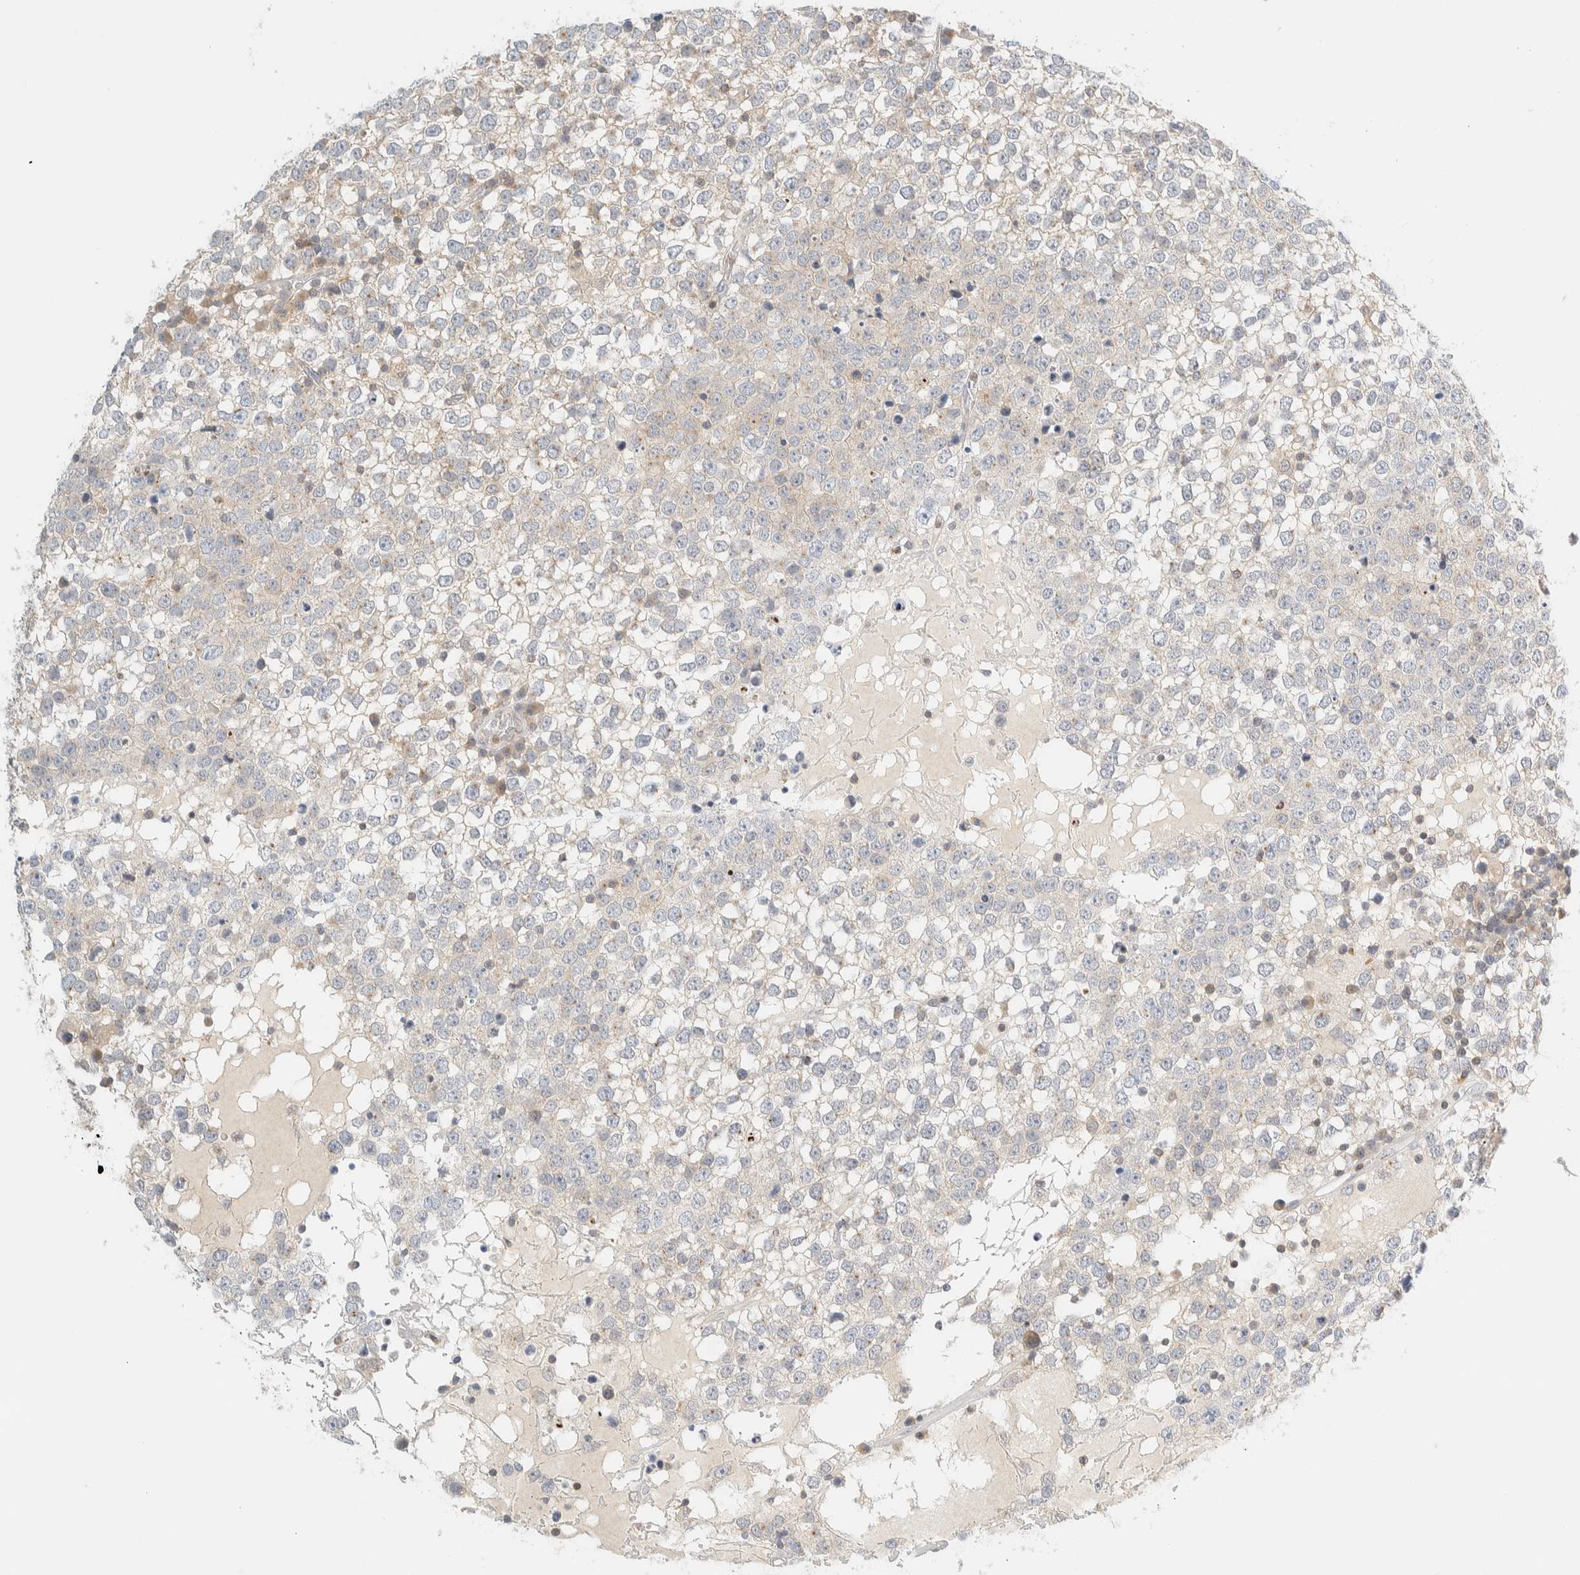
{"staining": {"intensity": "negative", "quantity": "none", "location": "none"}, "tissue": "testis cancer", "cell_type": "Tumor cells", "image_type": "cancer", "snomed": [{"axis": "morphology", "description": "Seminoma, NOS"}, {"axis": "topography", "description": "Testis"}], "caption": "Human testis seminoma stained for a protein using immunohistochemistry (IHC) displays no expression in tumor cells.", "gene": "PCYT2", "patient": {"sex": "male", "age": 65}}